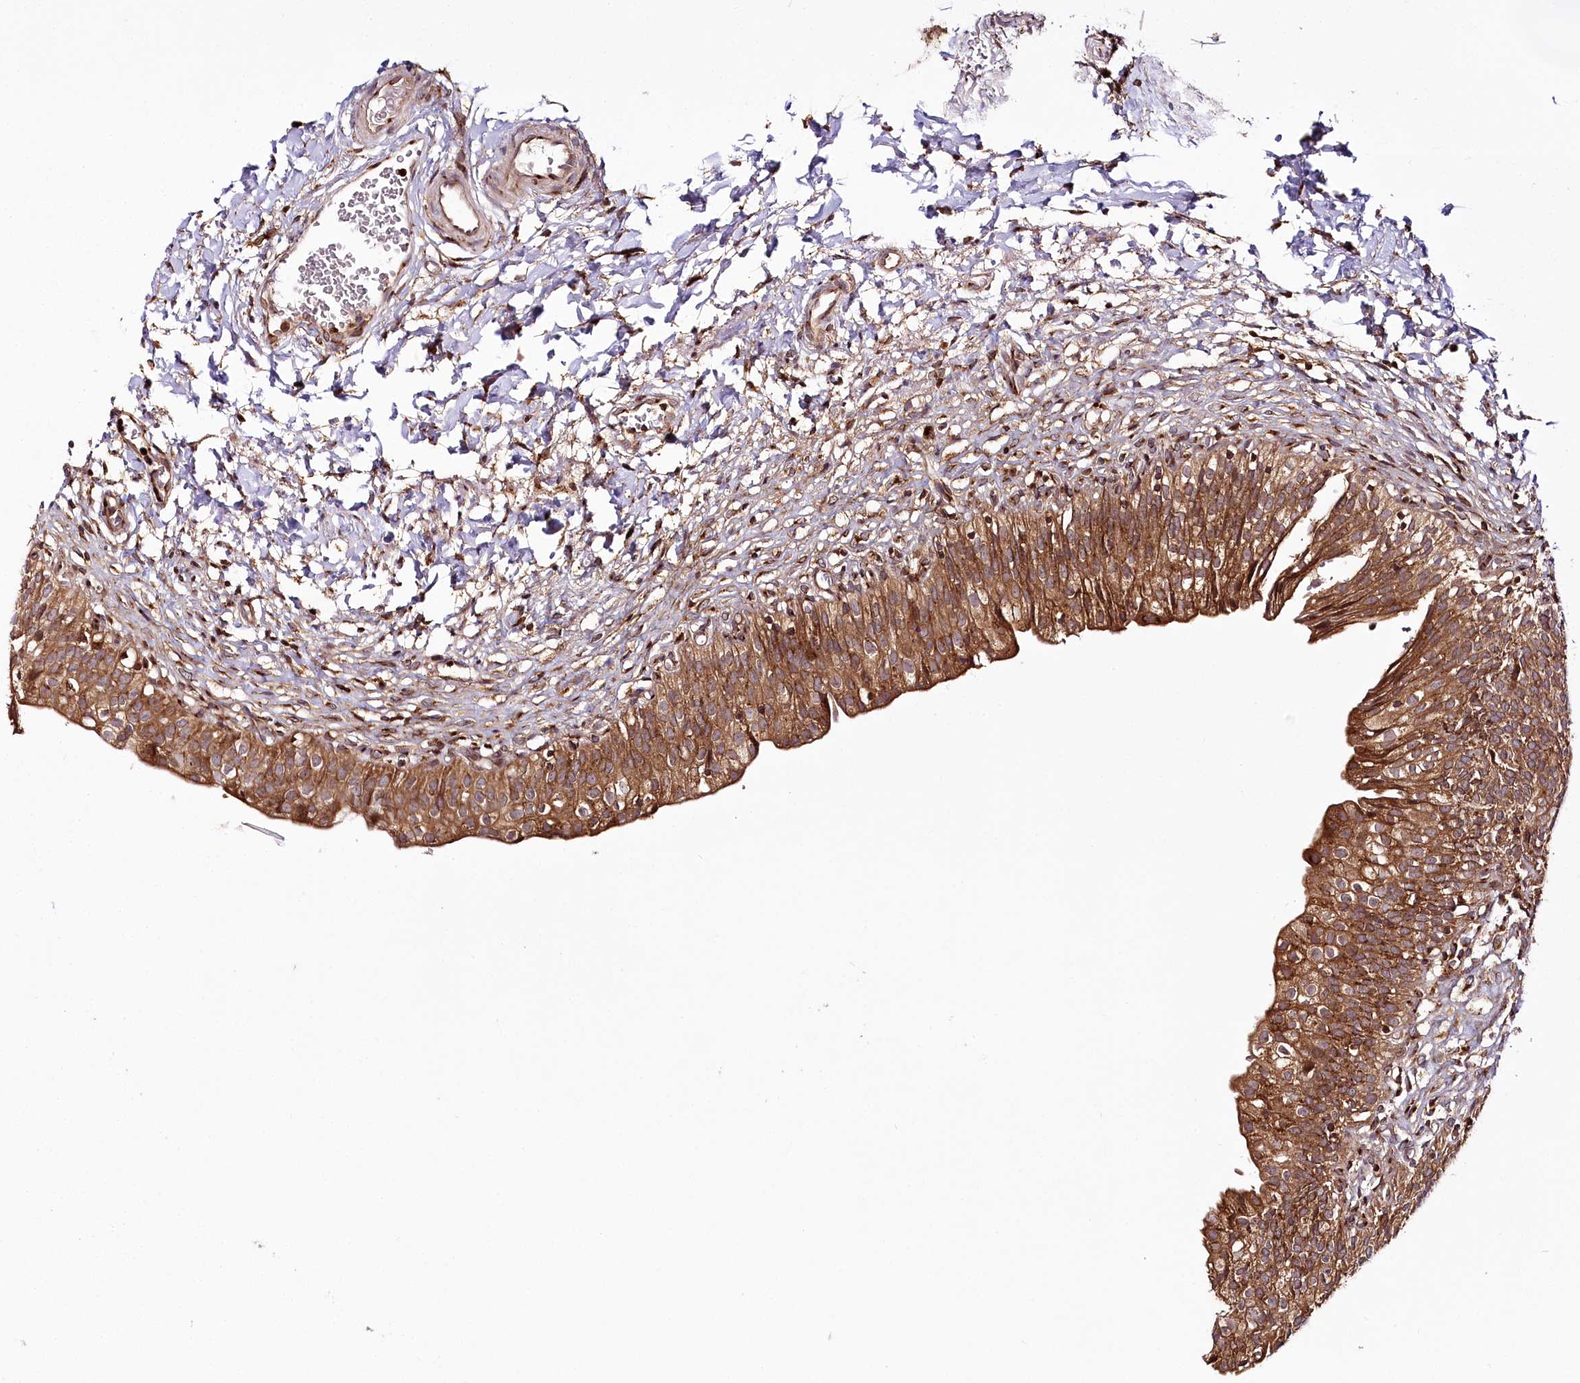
{"staining": {"intensity": "strong", "quantity": ">75%", "location": "cytoplasmic/membranous"}, "tissue": "urinary bladder", "cell_type": "Urothelial cells", "image_type": "normal", "snomed": [{"axis": "morphology", "description": "Normal tissue, NOS"}, {"axis": "topography", "description": "Urinary bladder"}], "caption": "Immunohistochemical staining of normal urinary bladder demonstrates high levels of strong cytoplasmic/membranous staining in about >75% of urothelial cells.", "gene": "COPG1", "patient": {"sex": "male", "age": 55}}